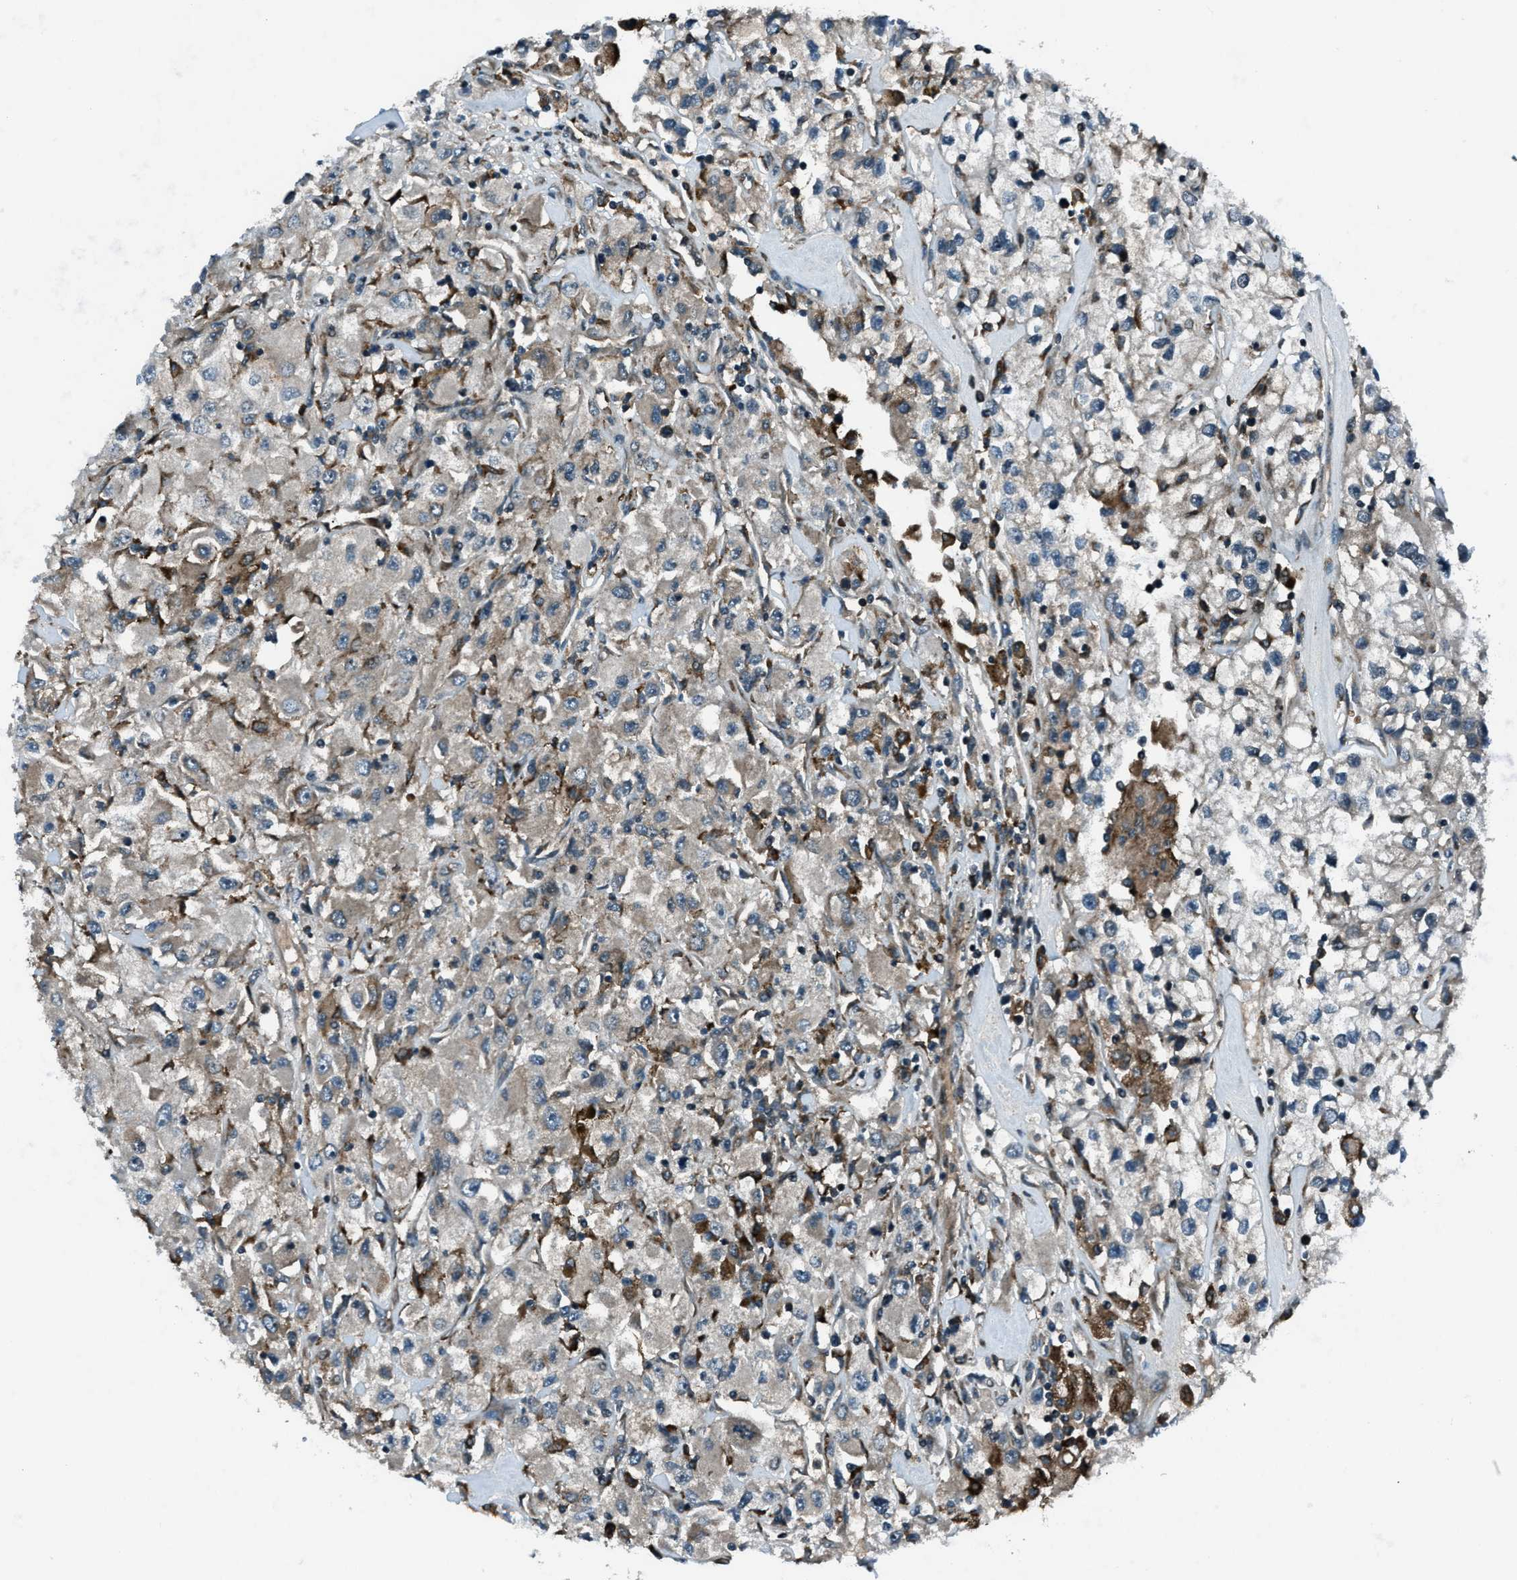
{"staining": {"intensity": "moderate", "quantity": ">75%", "location": "cytoplasmic/membranous"}, "tissue": "renal cancer", "cell_type": "Tumor cells", "image_type": "cancer", "snomed": [{"axis": "morphology", "description": "Adenocarcinoma, NOS"}, {"axis": "topography", "description": "Kidney"}], "caption": "A high-resolution photomicrograph shows immunohistochemistry staining of renal cancer, which shows moderate cytoplasmic/membranous positivity in approximately >75% of tumor cells. The staining was performed using DAB (3,3'-diaminobenzidine) to visualize the protein expression in brown, while the nuclei were stained in blue with hematoxylin (Magnification: 20x).", "gene": "ACTL9", "patient": {"sex": "female", "age": 52}}